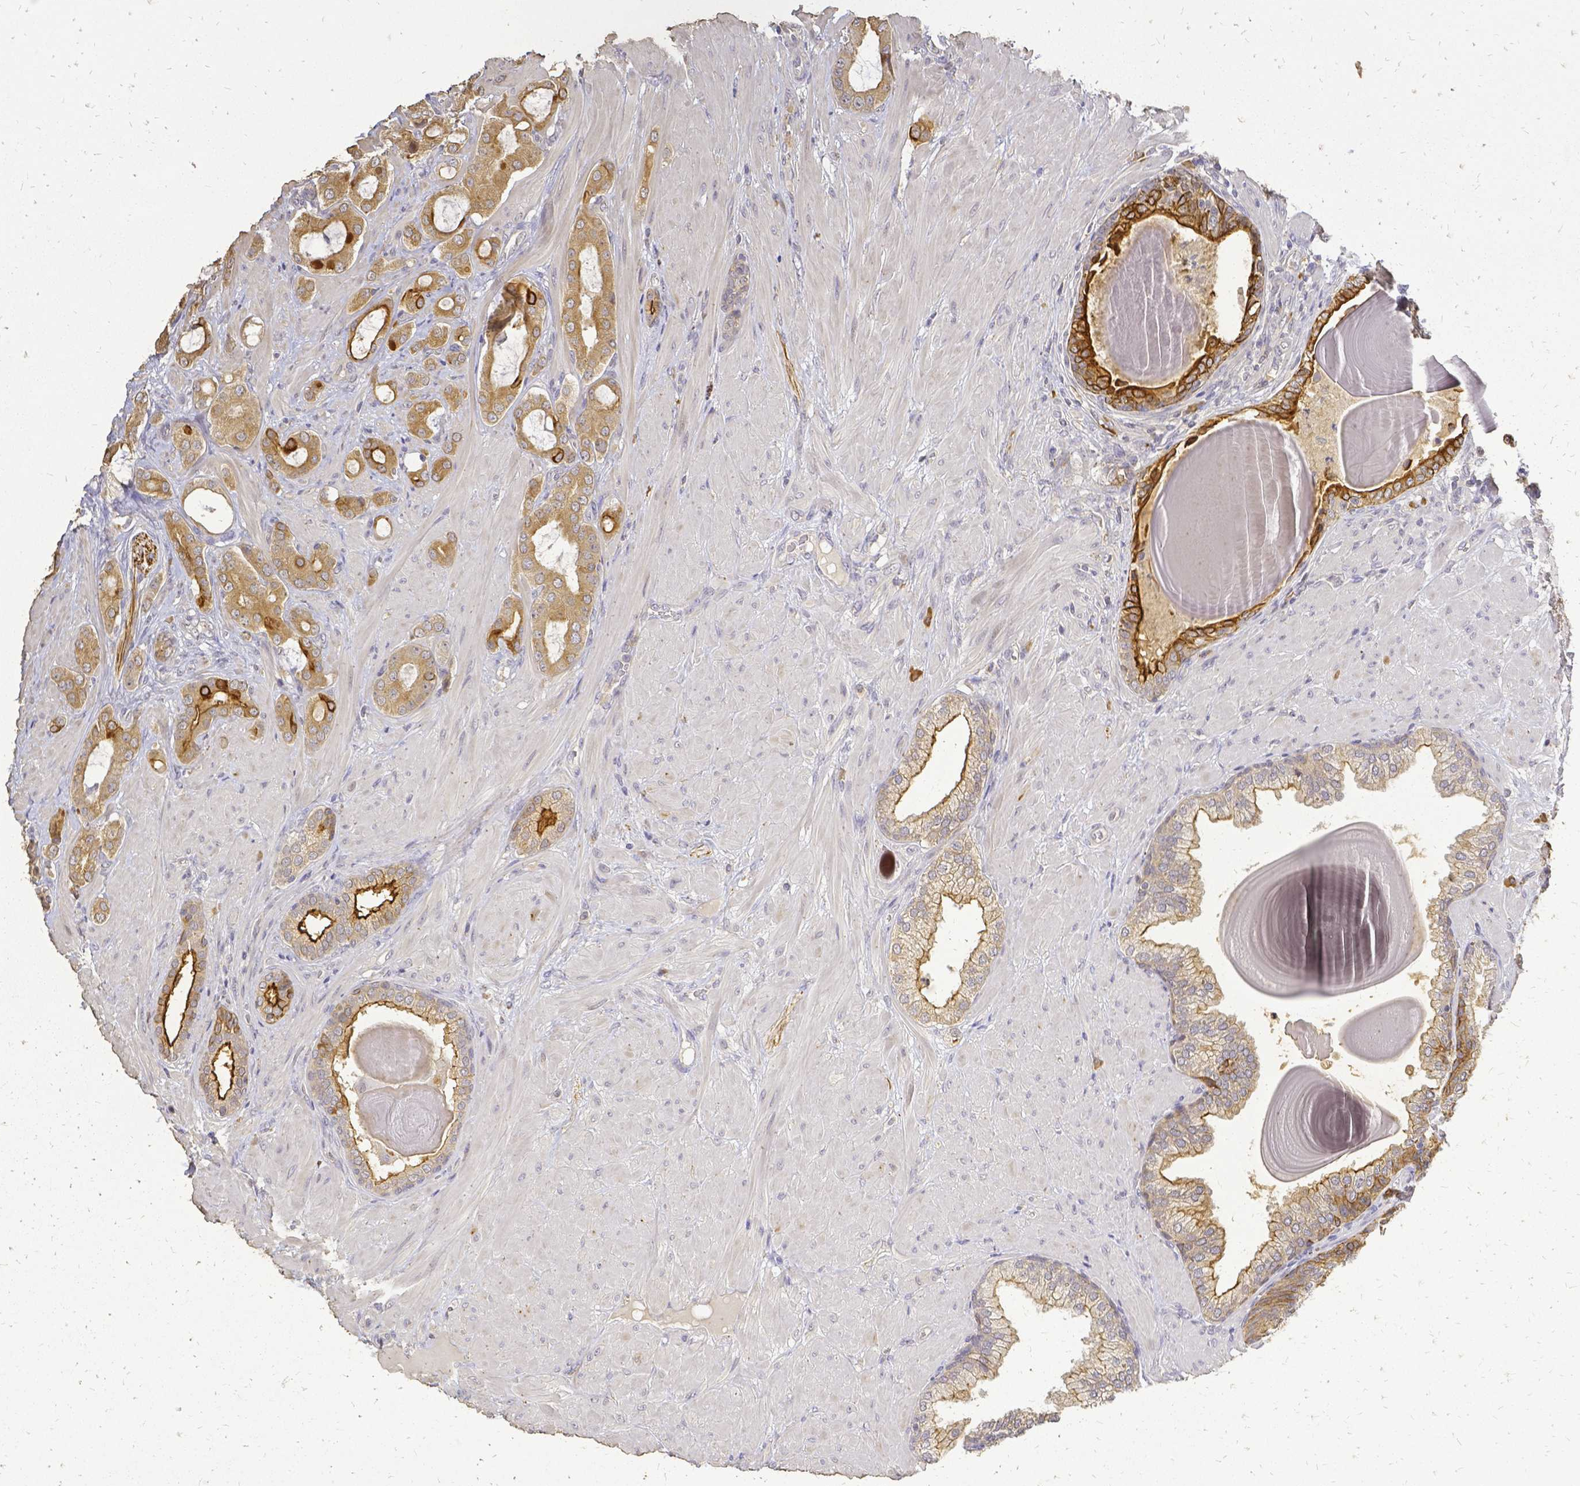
{"staining": {"intensity": "moderate", "quantity": "25%-75%", "location": "cytoplasmic/membranous"}, "tissue": "prostate cancer", "cell_type": "Tumor cells", "image_type": "cancer", "snomed": [{"axis": "morphology", "description": "Adenocarcinoma, Low grade"}, {"axis": "topography", "description": "Prostate"}], "caption": "Protein staining displays moderate cytoplasmic/membranous expression in approximately 25%-75% of tumor cells in prostate adenocarcinoma (low-grade).", "gene": "CIB1", "patient": {"sex": "male", "age": 57}}